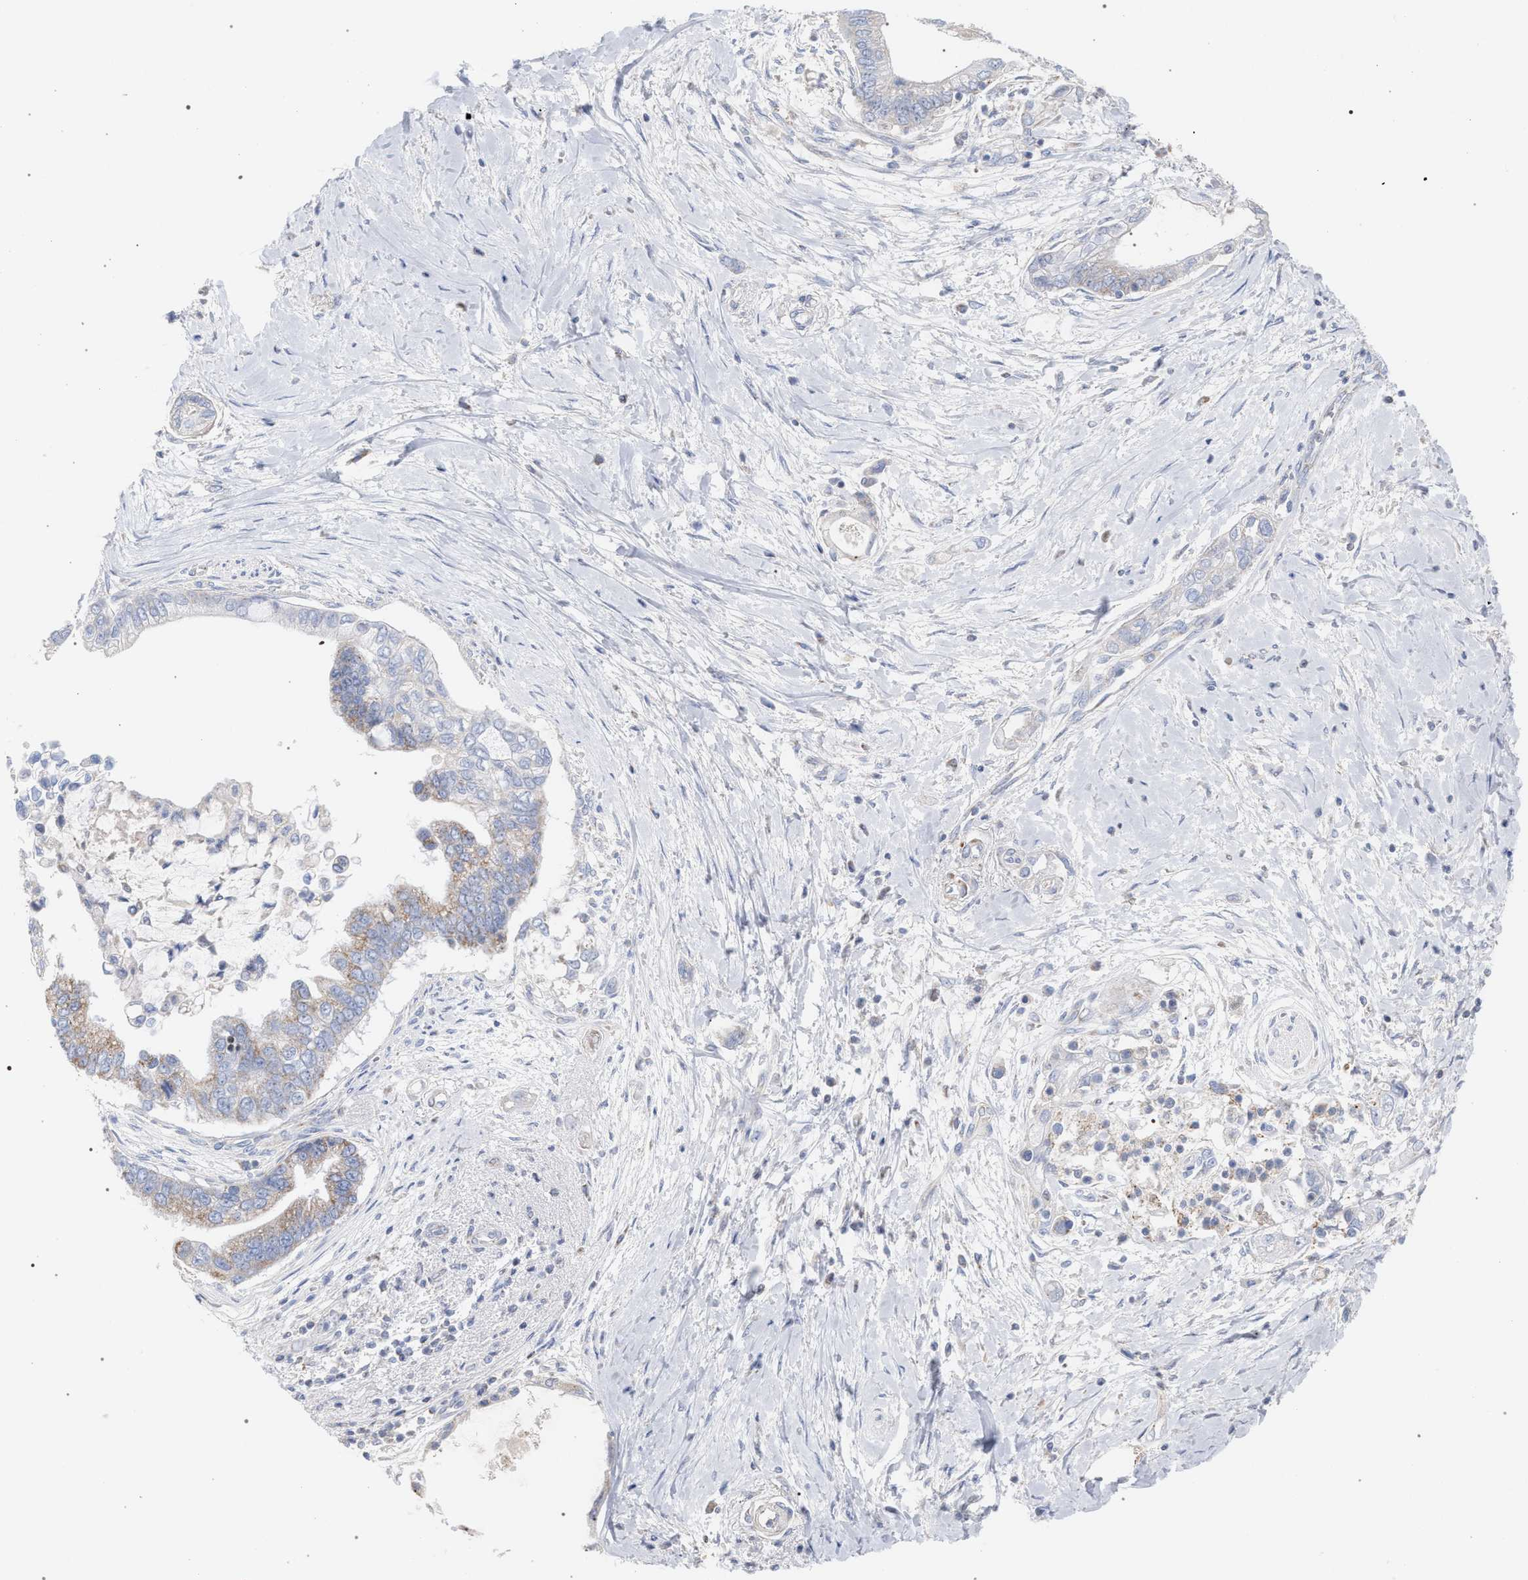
{"staining": {"intensity": "moderate", "quantity": ">75%", "location": "cytoplasmic/membranous"}, "tissue": "pancreatic cancer", "cell_type": "Tumor cells", "image_type": "cancer", "snomed": [{"axis": "morphology", "description": "Adenocarcinoma, NOS"}, {"axis": "topography", "description": "Pancreas"}], "caption": "Human pancreatic adenocarcinoma stained with a brown dye reveals moderate cytoplasmic/membranous positive expression in approximately >75% of tumor cells.", "gene": "ECI2", "patient": {"sex": "male", "age": 59}}